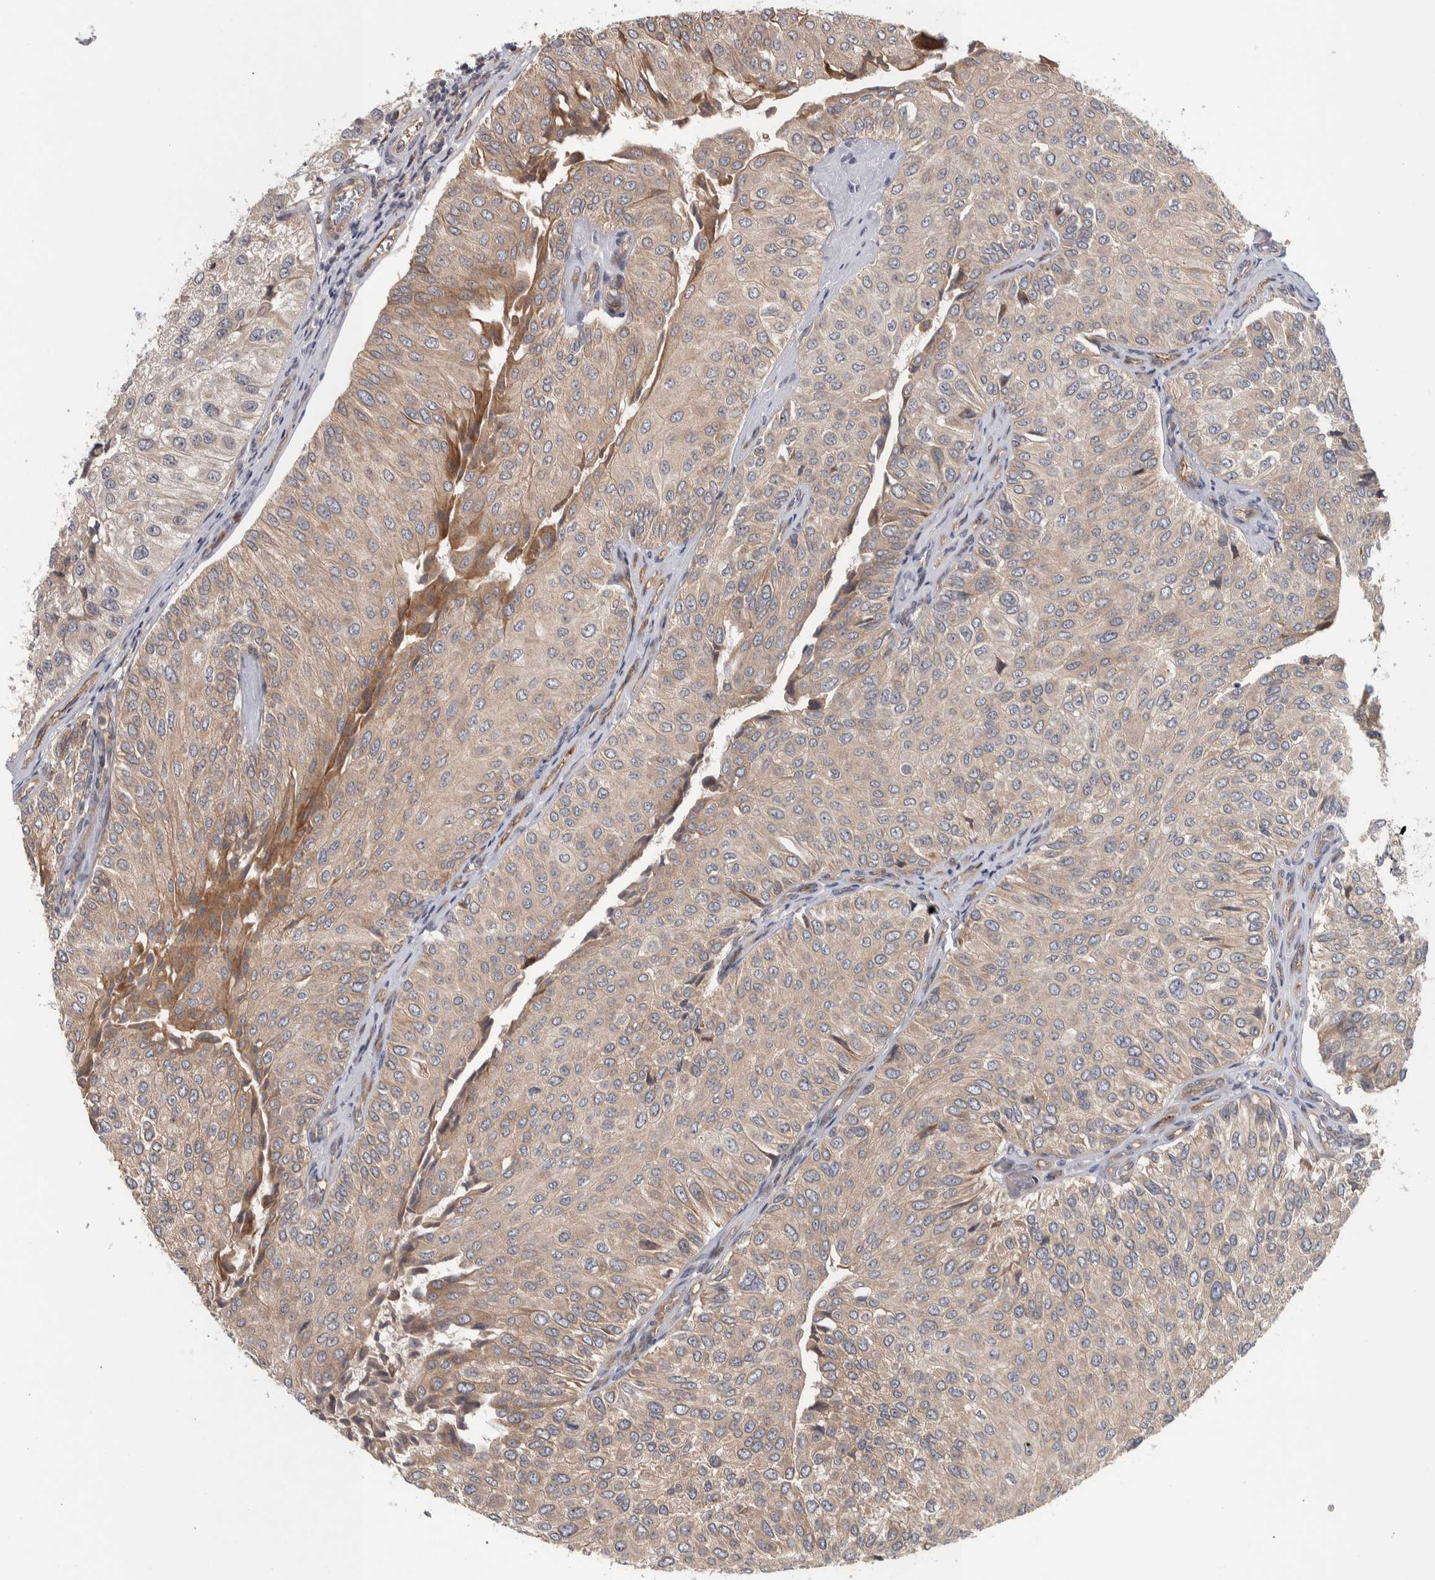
{"staining": {"intensity": "weak", "quantity": "25%-75%", "location": "cytoplasmic/membranous"}, "tissue": "urothelial cancer", "cell_type": "Tumor cells", "image_type": "cancer", "snomed": [{"axis": "morphology", "description": "Urothelial carcinoma, High grade"}, {"axis": "topography", "description": "Kidney"}, {"axis": "topography", "description": "Urinary bladder"}], "caption": "Urothelial cancer was stained to show a protein in brown. There is low levels of weak cytoplasmic/membranous positivity in approximately 25%-75% of tumor cells. (IHC, brightfield microscopy, high magnification).", "gene": "TBC1D31", "patient": {"sex": "male", "age": 77}}